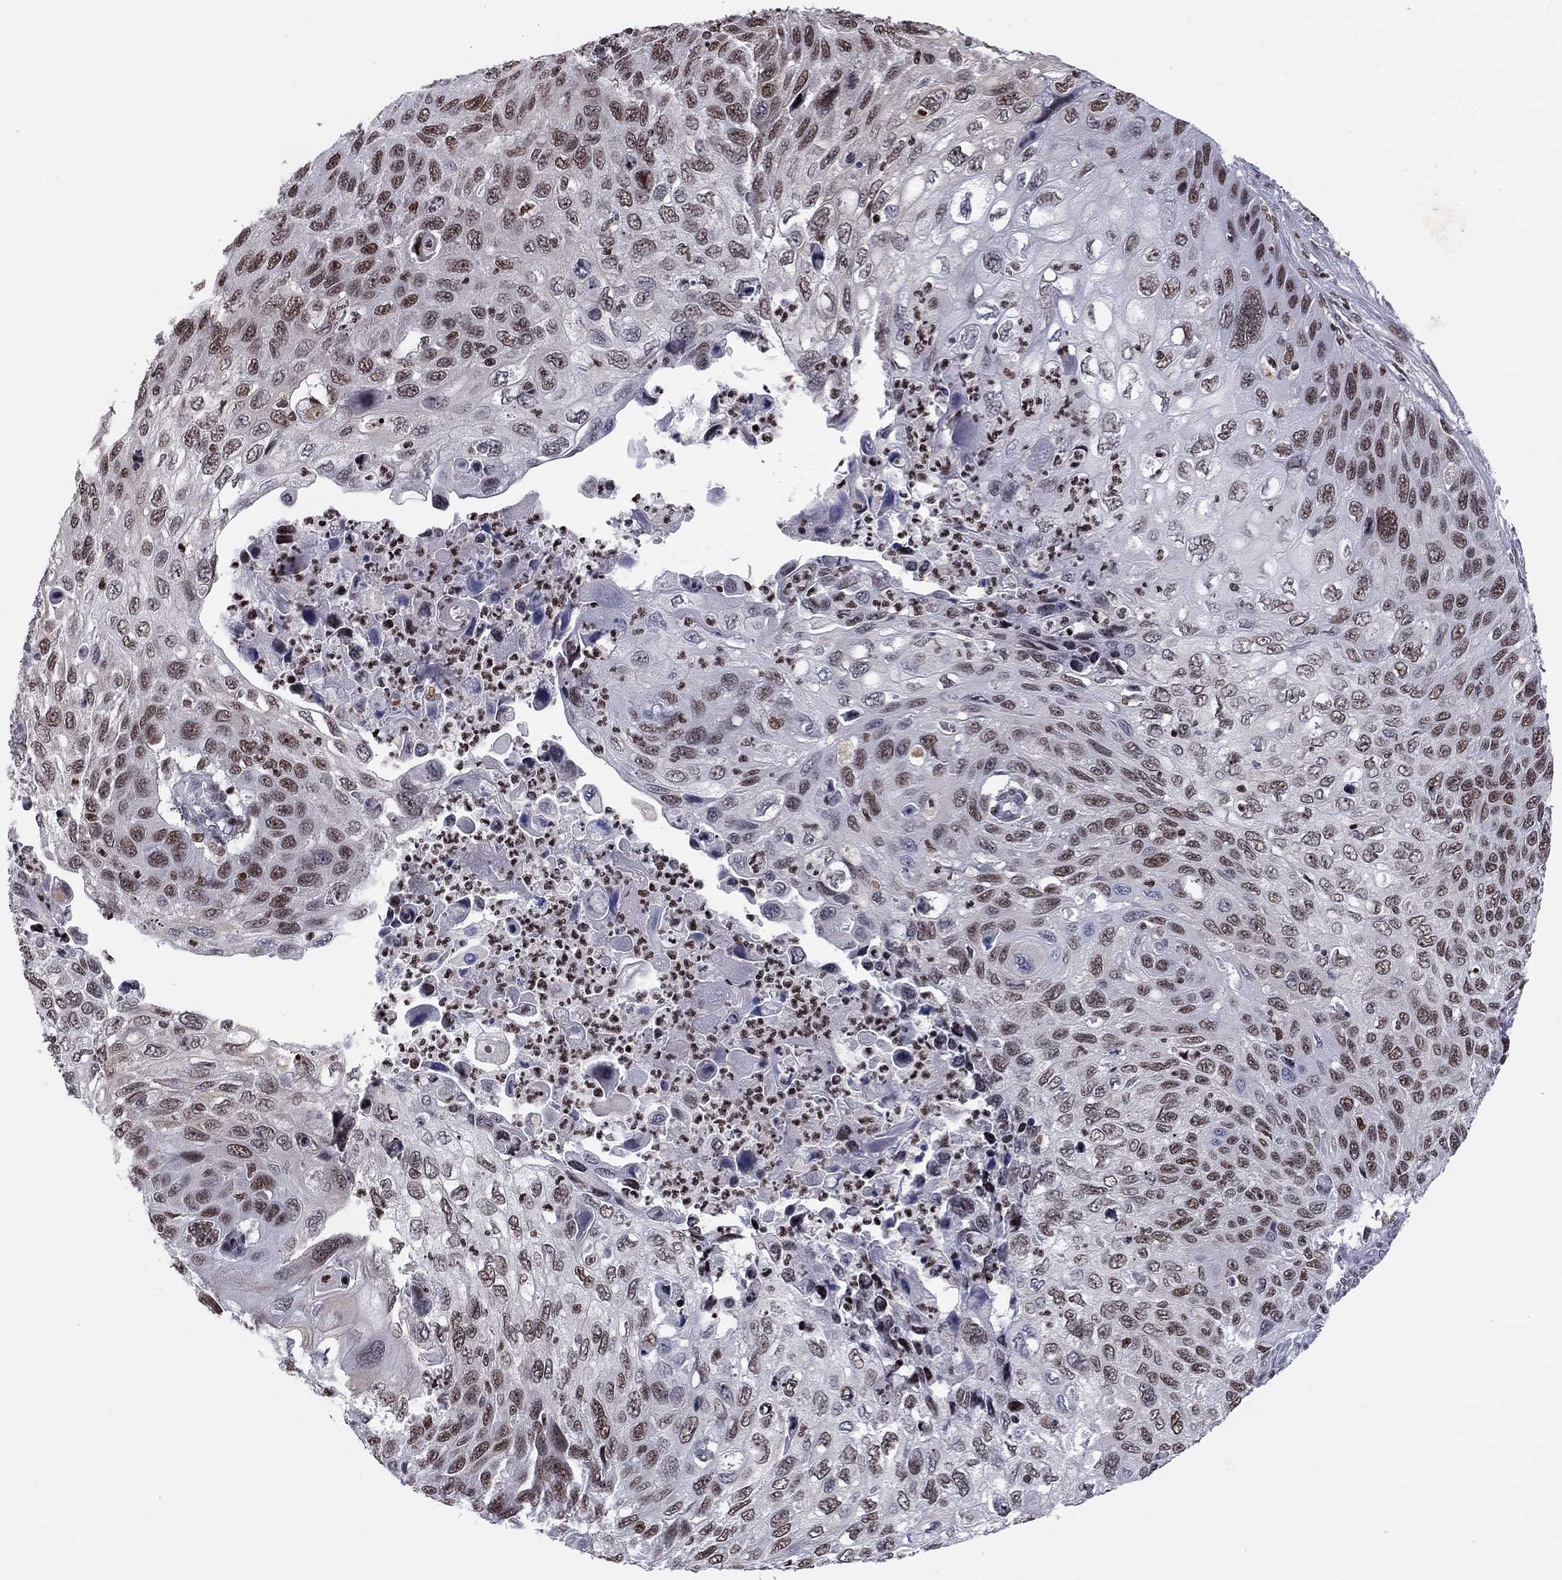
{"staining": {"intensity": "strong", "quantity": "25%-75%", "location": "nuclear"}, "tissue": "cervical cancer", "cell_type": "Tumor cells", "image_type": "cancer", "snomed": [{"axis": "morphology", "description": "Squamous cell carcinoma, NOS"}, {"axis": "topography", "description": "Cervix"}], "caption": "Tumor cells exhibit strong nuclear expression in about 25%-75% of cells in squamous cell carcinoma (cervical). (DAB IHC, brown staining for protein, blue staining for nuclei).", "gene": "RNASEH2C", "patient": {"sex": "female", "age": 70}}